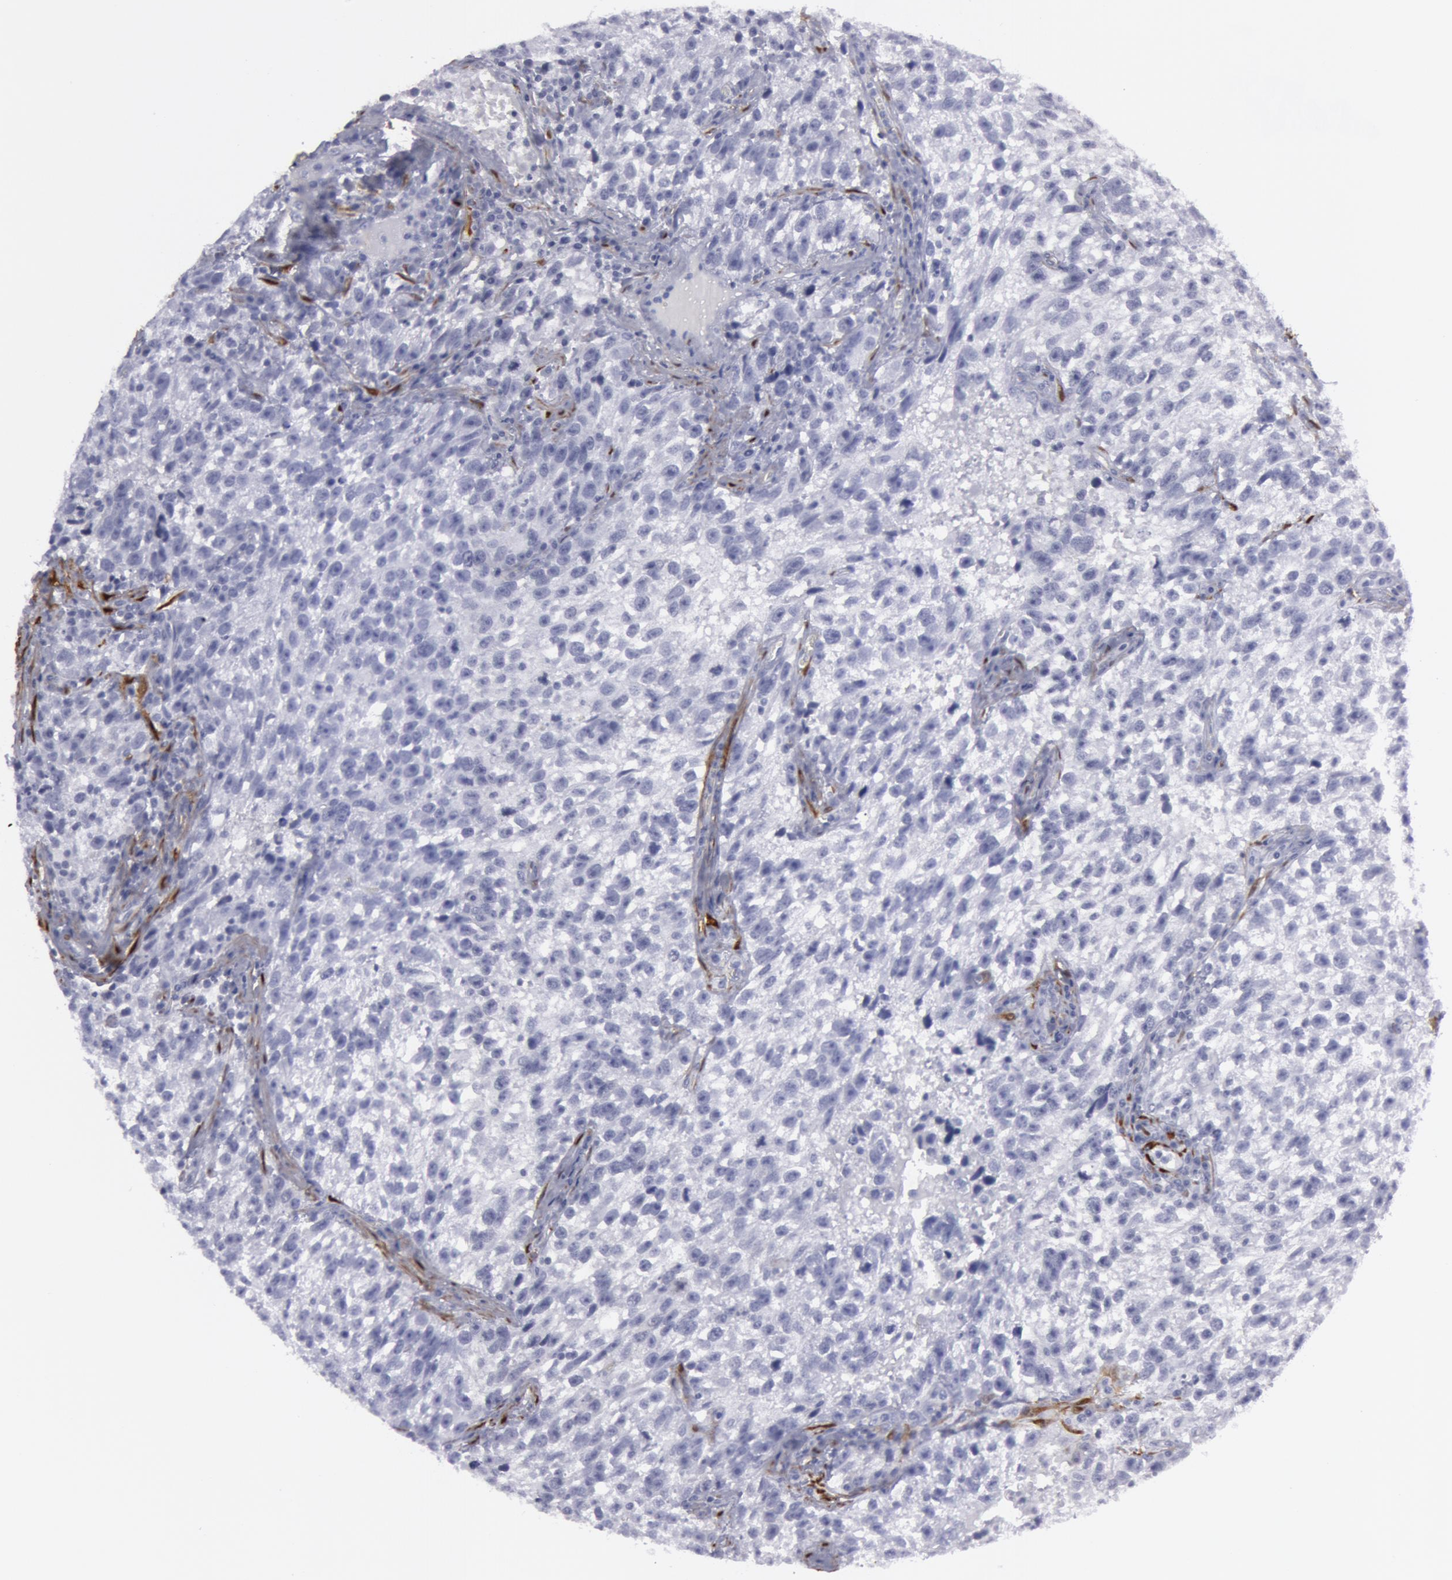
{"staining": {"intensity": "negative", "quantity": "none", "location": "none"}, "tissue": "testis cancer", "cell_type": "Tumor cells", "image_type": "cancer", "snomed": [{"axis": "morphology", "description": "Seminoma, NOS"}, {"axis": "topography", "description": "Testis"}], "caption": "Tumor cells show no significant protein positivity in testis seminoma.", "gene": "TAGLN", "patient": {"sex": "male", "age": 38}}